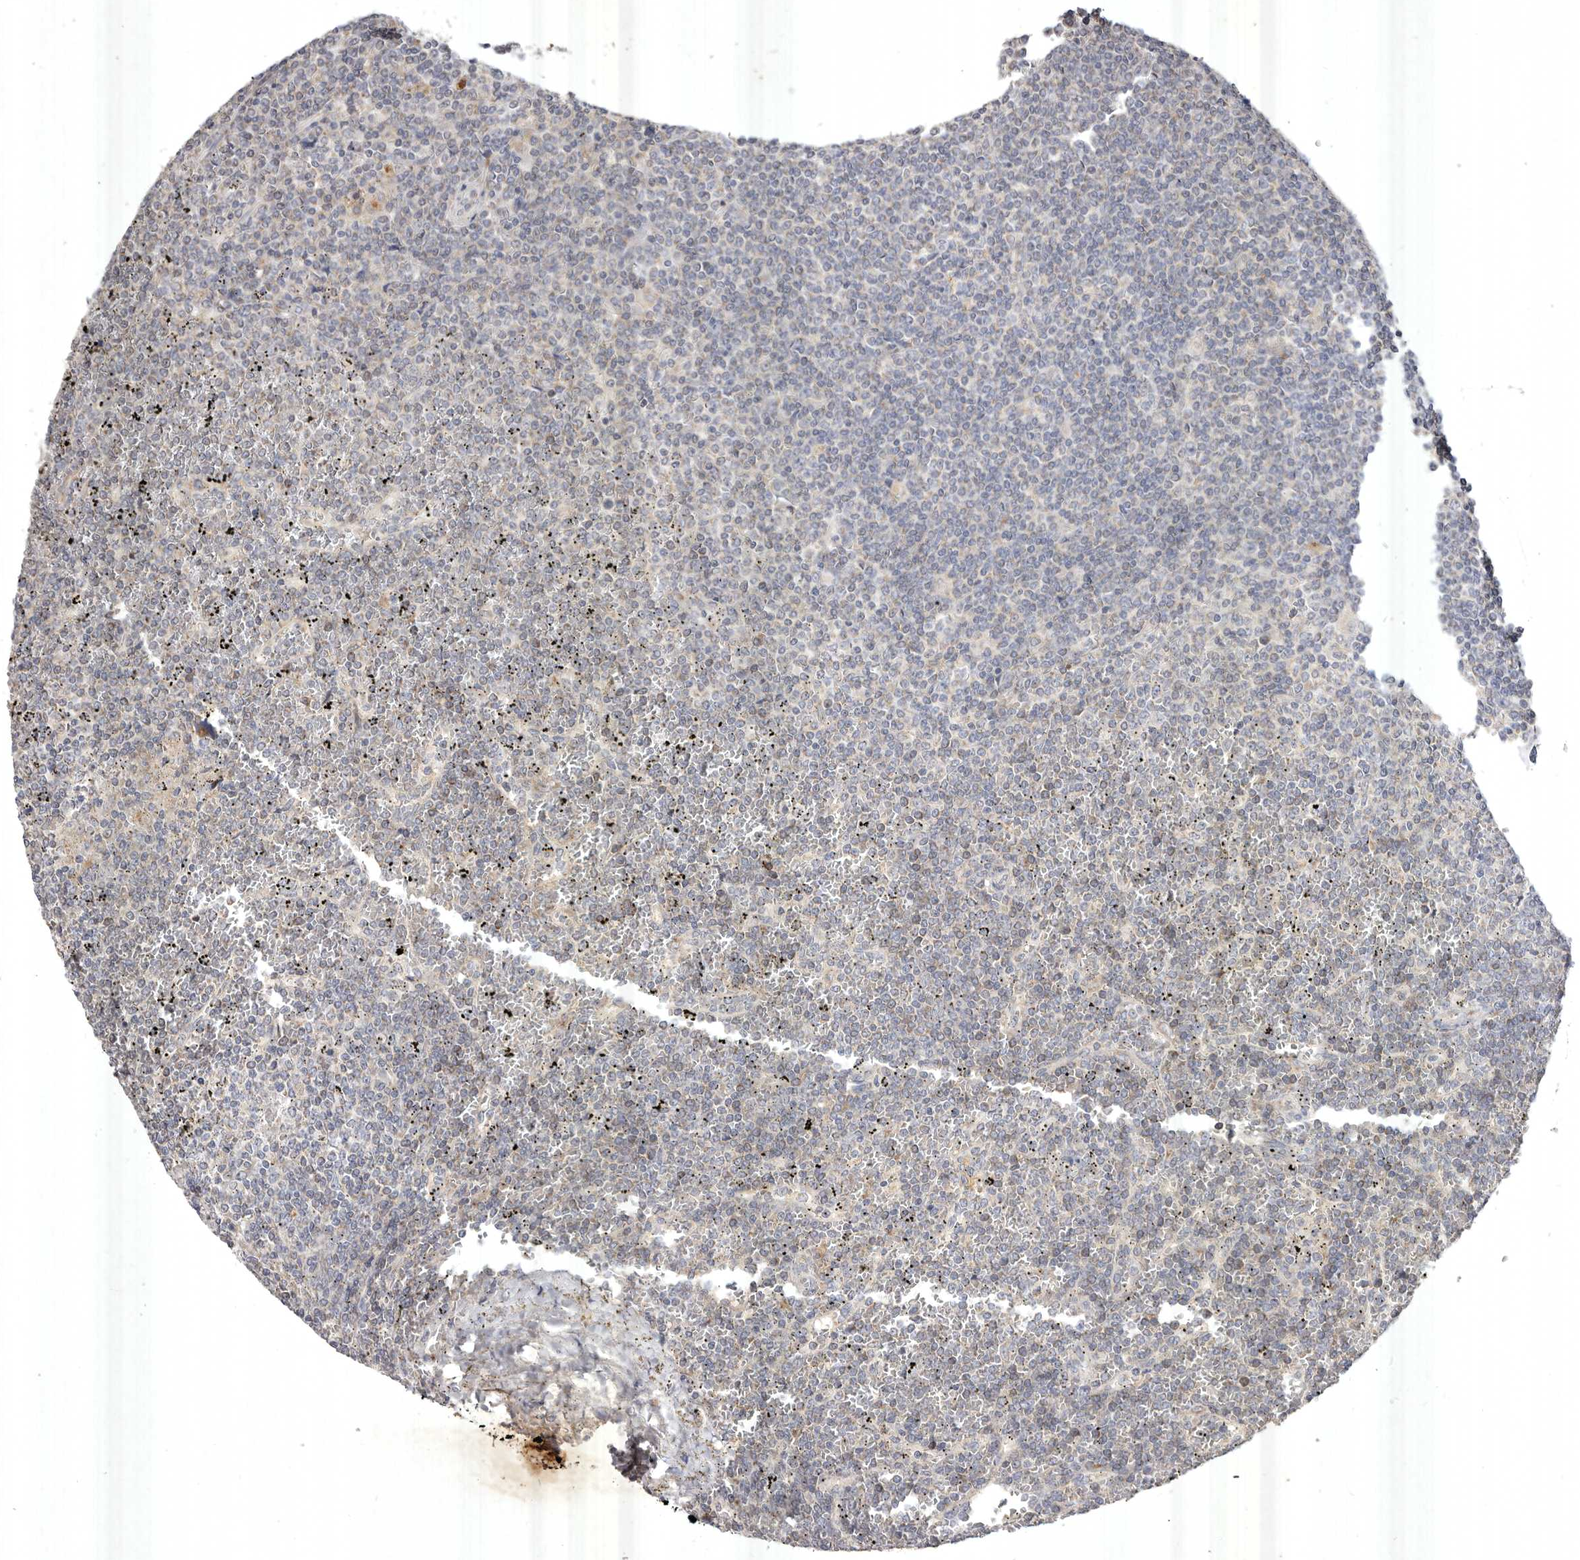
{"staining": {"intensity": "negative", "quantity": "none", "location": "none"}, "tissue": "lymphoma", "cell_type": "Tumor cells", "image_type": "cancer", "snomed": [{"axis": "morphology", "description": "Malignant lymphoma, non-Hodgkin's type, Low grade"}, {"axis": "topography", "description": "Spleen"}], "caption": "This is a photomicrograph of immunohistochemistry (IHC) staining of lymphoma, which shows no staining in tumor cells. (DAB (3,3'-diaminobenzidine) IHC, high magnification).", "gene": "USP24", "patient": {"sex": "female", "age": 19}}